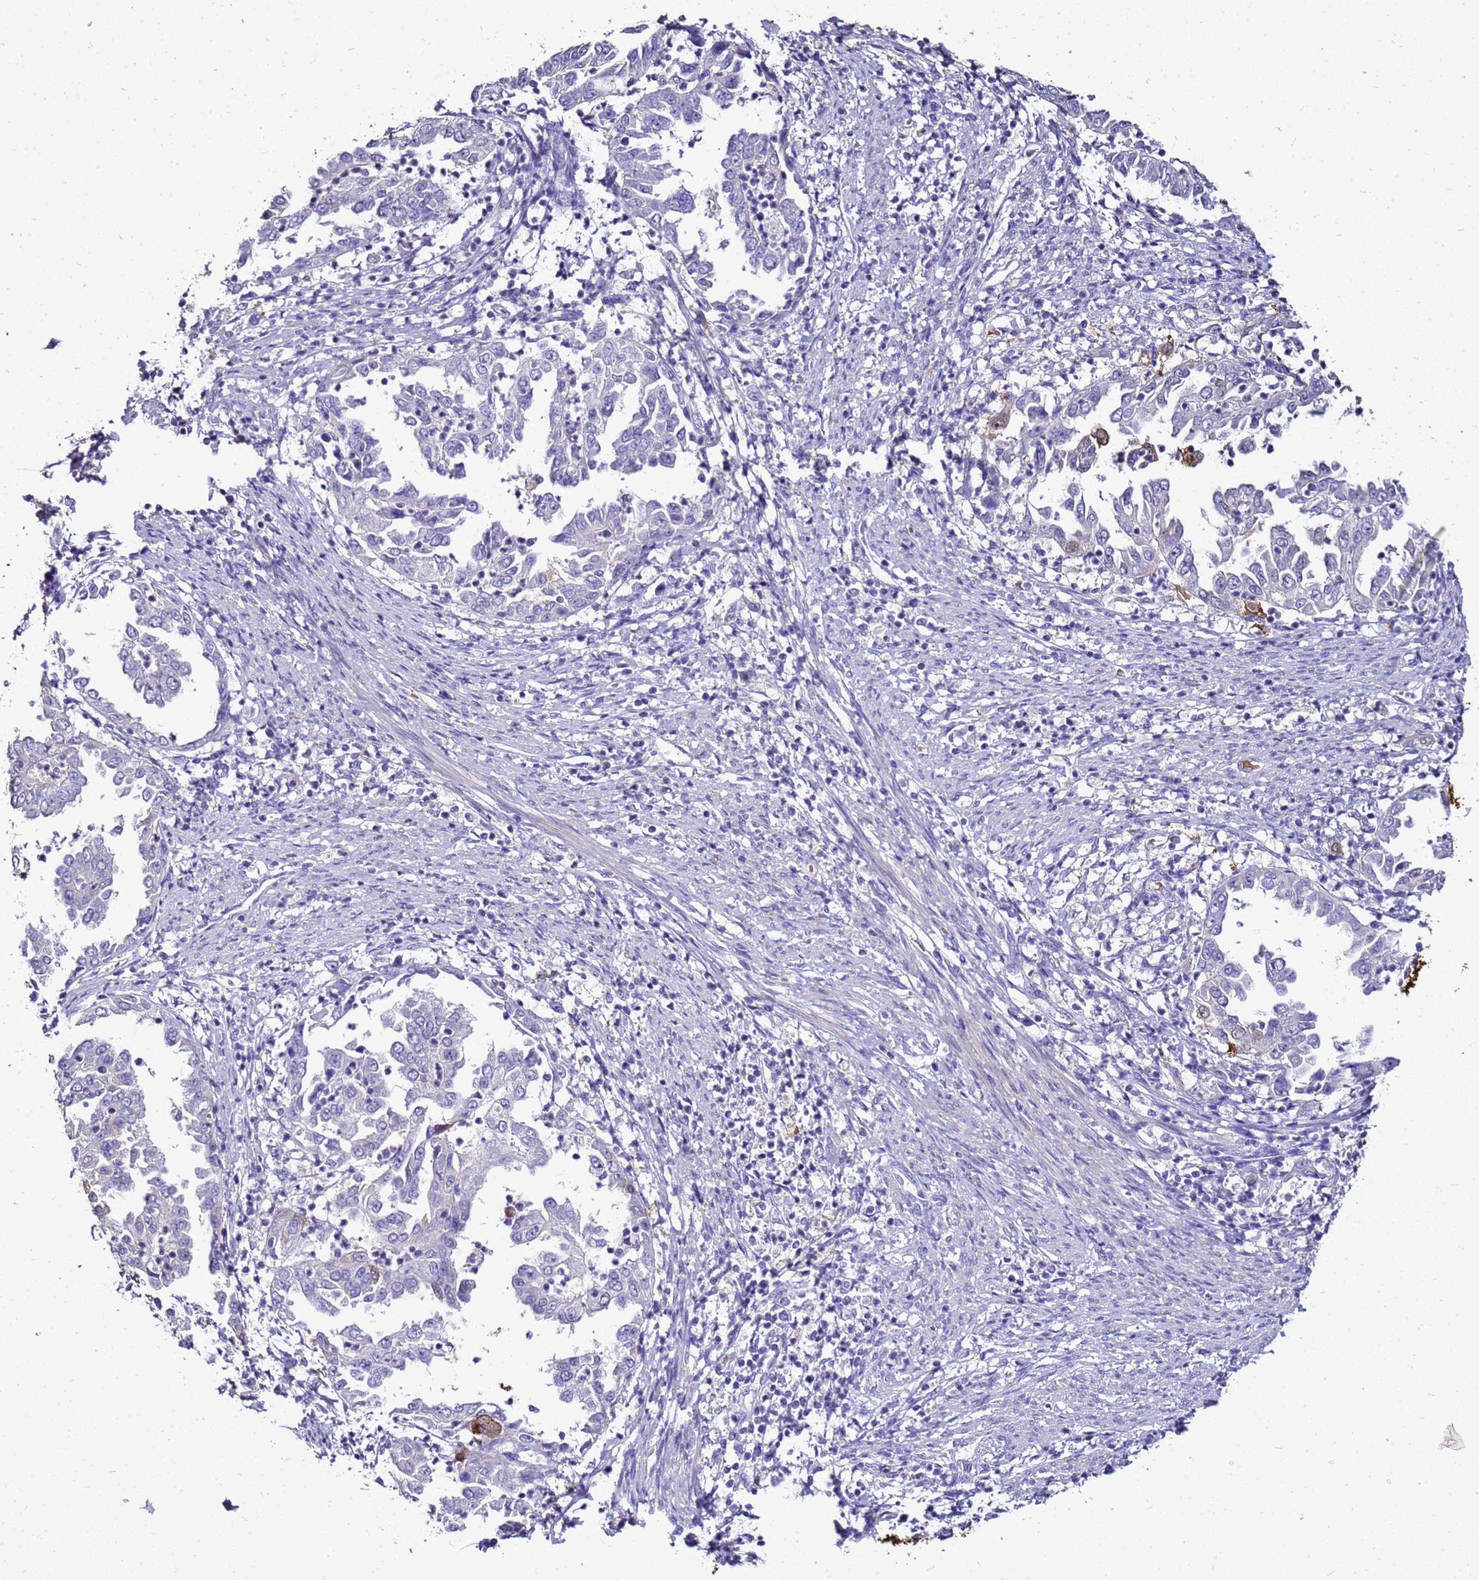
{"staining": {"intensity": "strong", "quantity": "<25%", "location": "cytoplasmic/membranous"}, "tissue": "endometrial cancer", "cell_type": "Tumor cells", "image_type": "cancer", "snomed": [{"axis": "morphology", "description": "Adenocarcinoma, NOS"}, {"axis": "topography", "description": "Endometrium"}], "caption": "The image demonstrates immunohistochemical staining of adenocarcinoma (endometrial). There is strong cytoplasmic/membranous expression is present in about <25% of tumor cells.", "gene": "S100A2", "patient": {"sex": "female", "age": 85}}